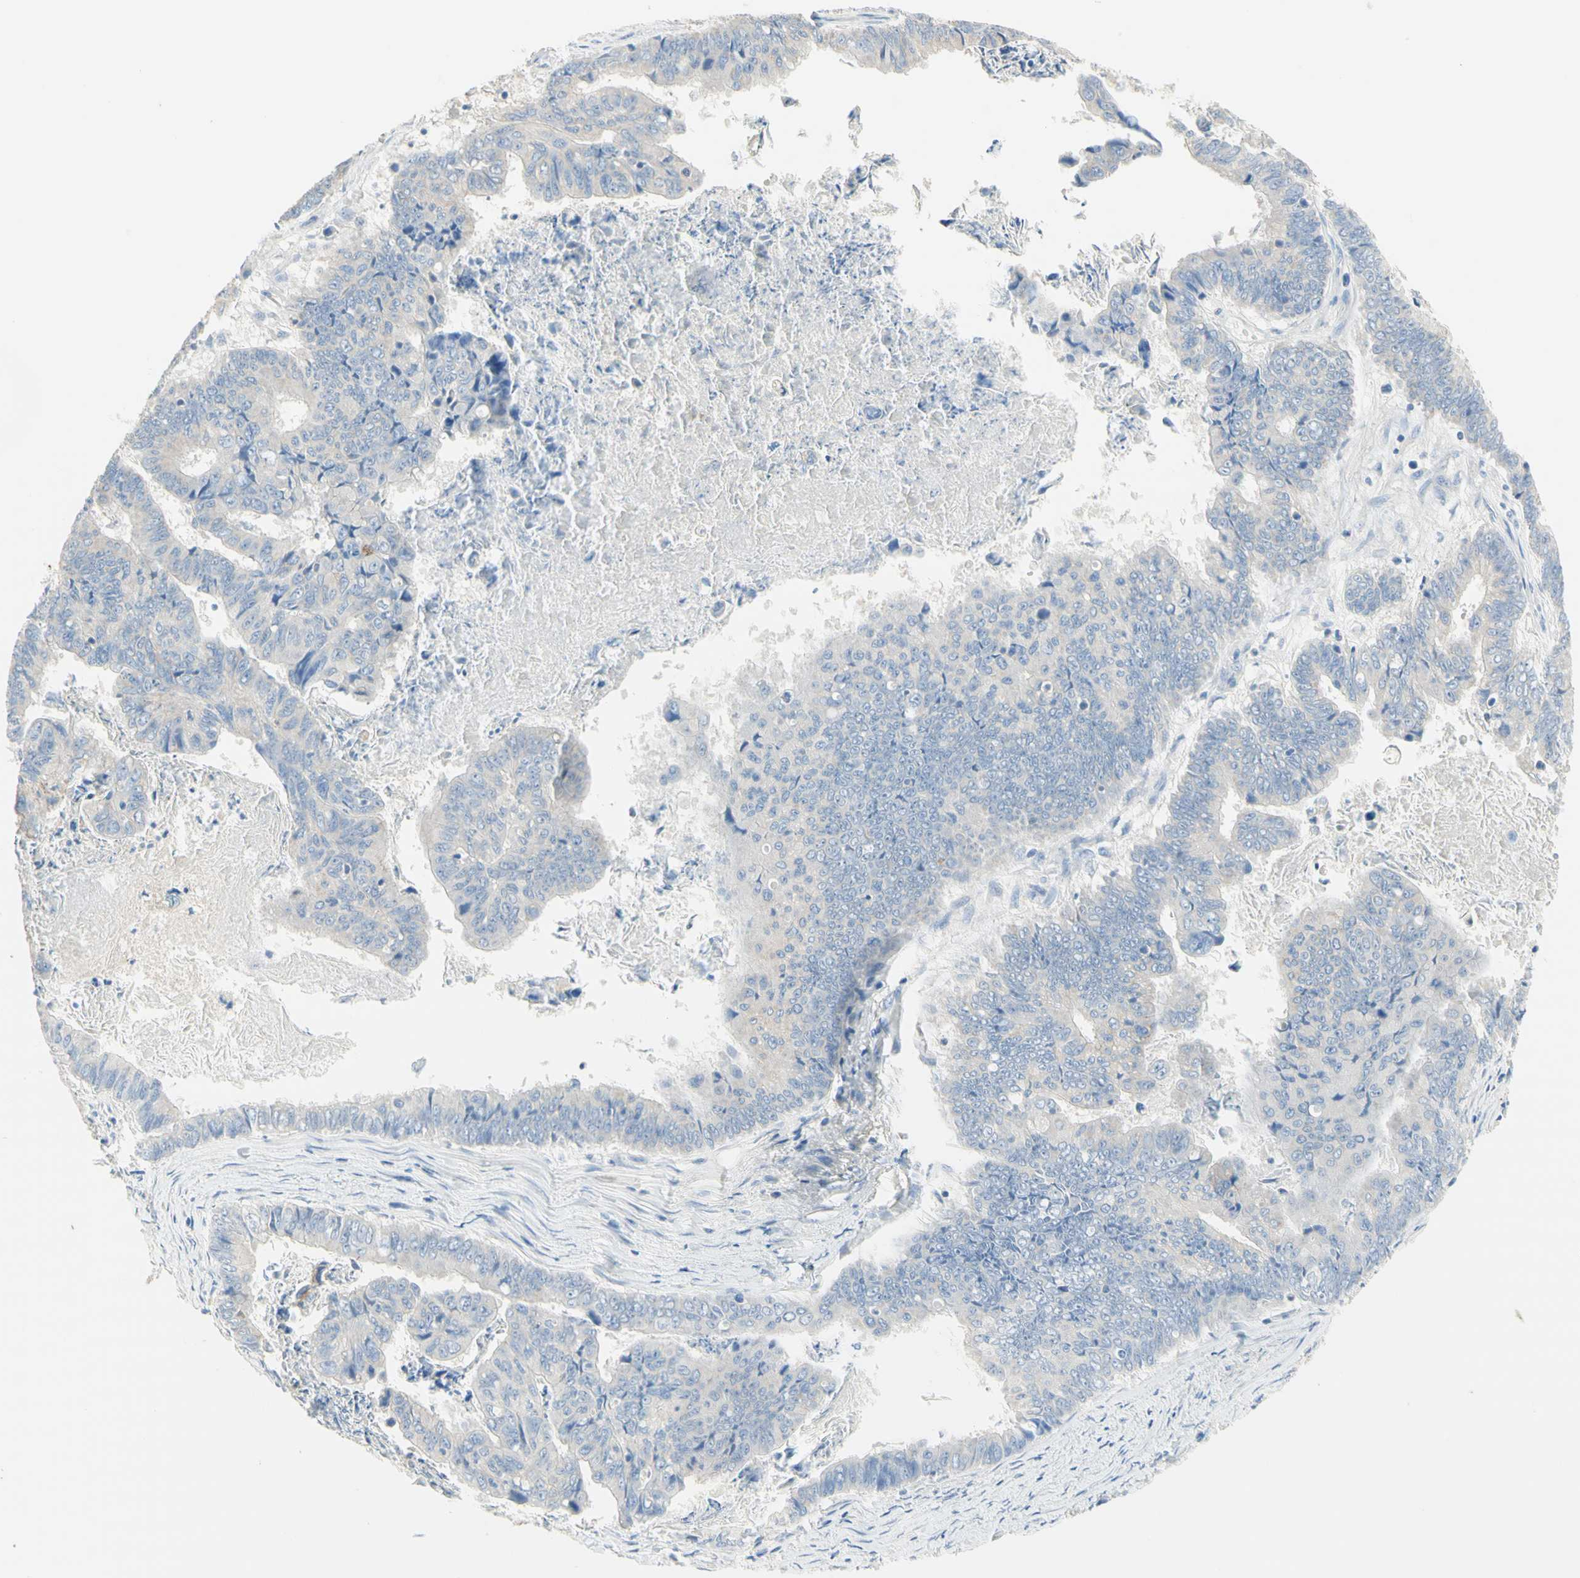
{"staining": {"intensity": "negative", "quantity": "none", "location": "none"}, "tissue": "stomach cancer", "cell_type": "Tumor cells", "image_type": "cancer", "snomed": [{"axis": "morphology", "description": "Adenocarcinoma, NOS"}, {"axis": "topography", "description": "Stomach, lower"}], "caption": "Image shows no significant protein positivity in tumor cells of stomach cancer.", "gene": "NECTIN4", "patient": {"sex": "male", "age": 77}}